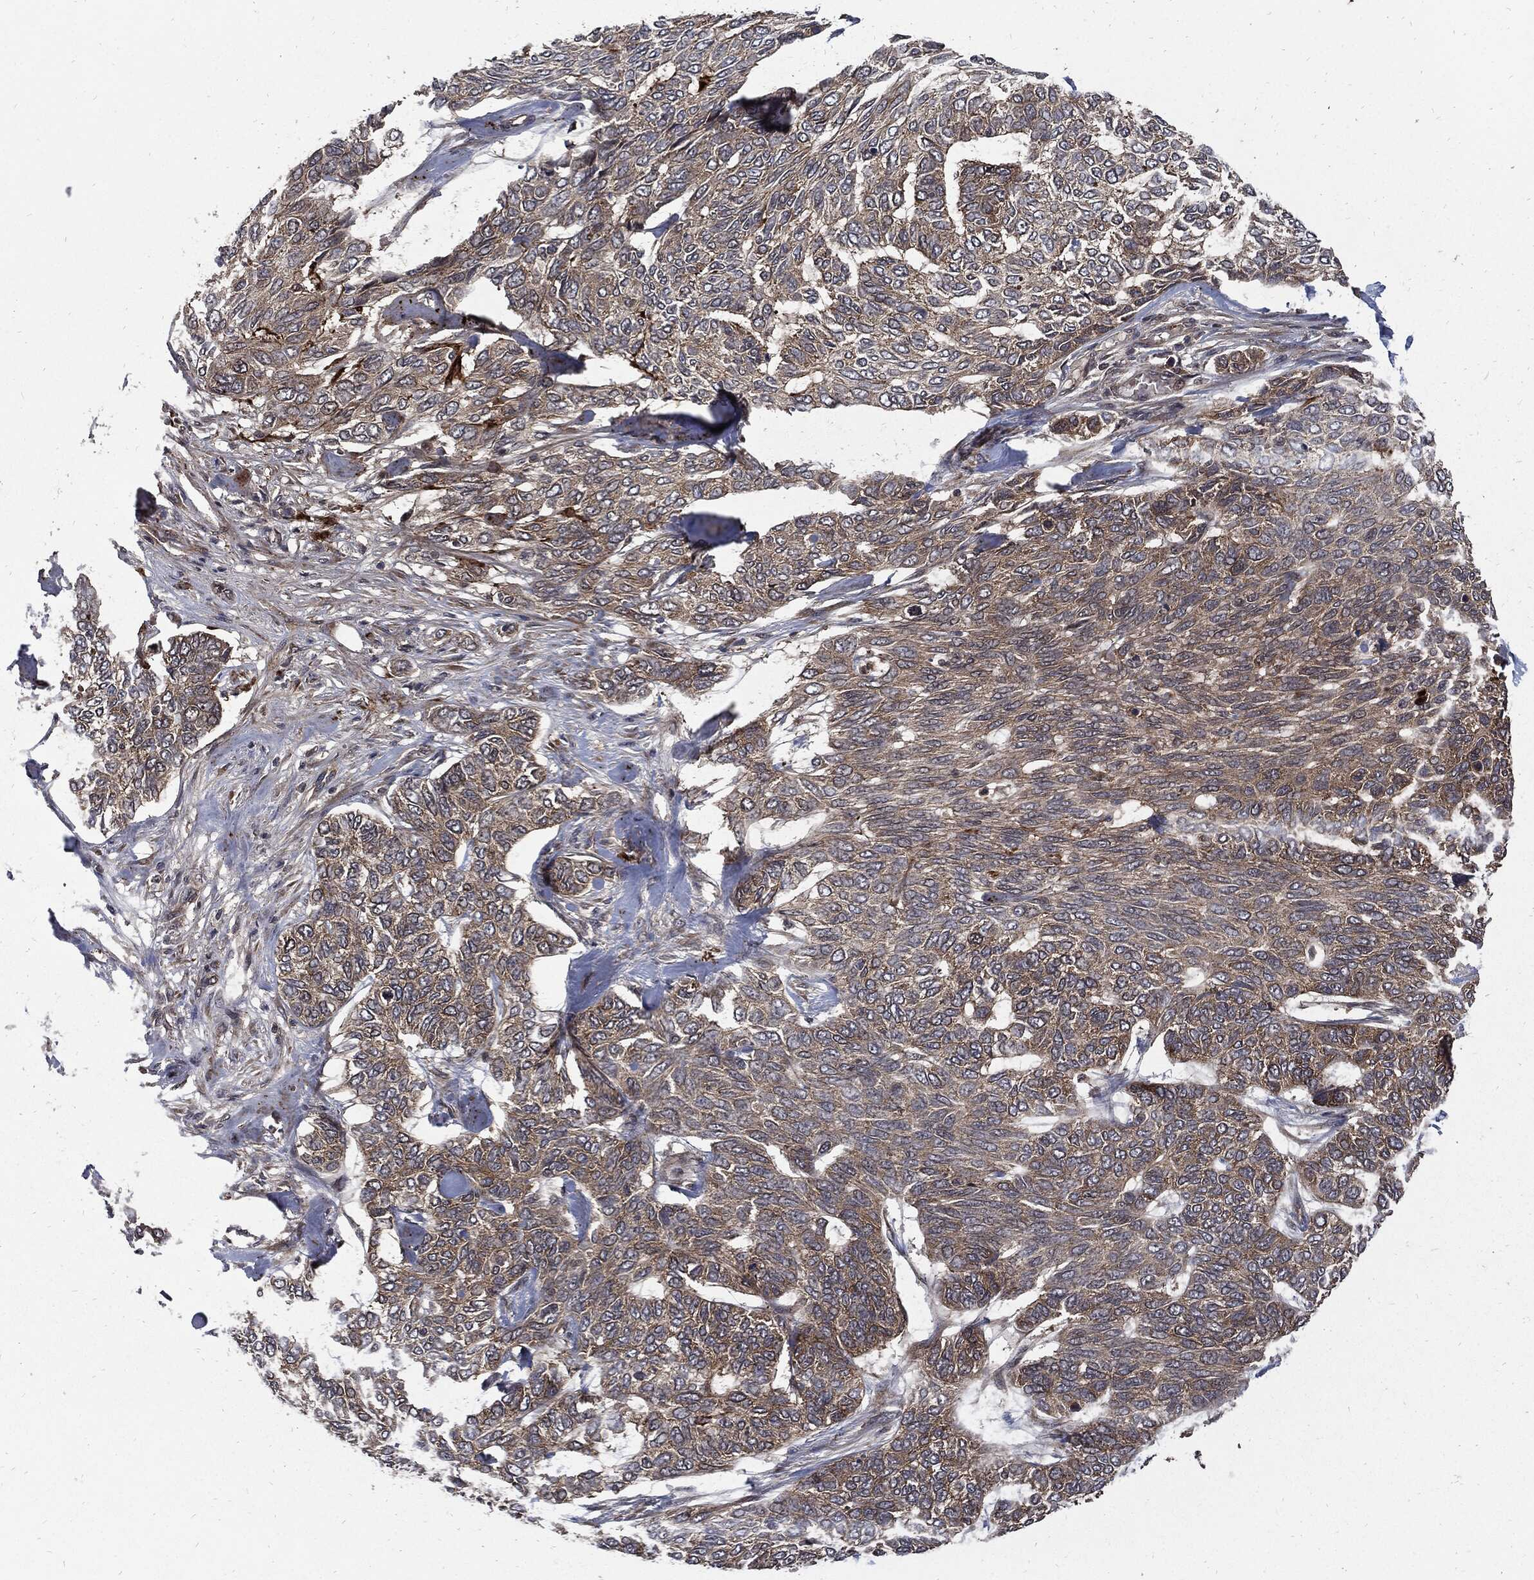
{"staining": {"intensity": "moderate", "quantity": "<25%", "location": "cytoplasmic/membranous"}, "tissue": "skin cancer", "cell_type": "Tumor cells", "image_type": "cancer", "snomed": [{"axis": "morphology", "description": "Basal cell carcinoma"}, {"axis": "topography", "description": "Skin"}], "caption": "Immunohistochemistry (IHC) staining of skin basal cell carcinoma, which displays low levels of moderate cytoplasmic/membranous staining in about <25% of tumor cells indicating moderate cytoplasmic/membranous protein positivity. The staining was performed using DAB (3,3'-diaminobenzidine) (brown) for protein detection and nuclei were counterstained in hematoxylin (blue).", "gene": "CLU", "patient": {"sex": "female", "age": 65}}